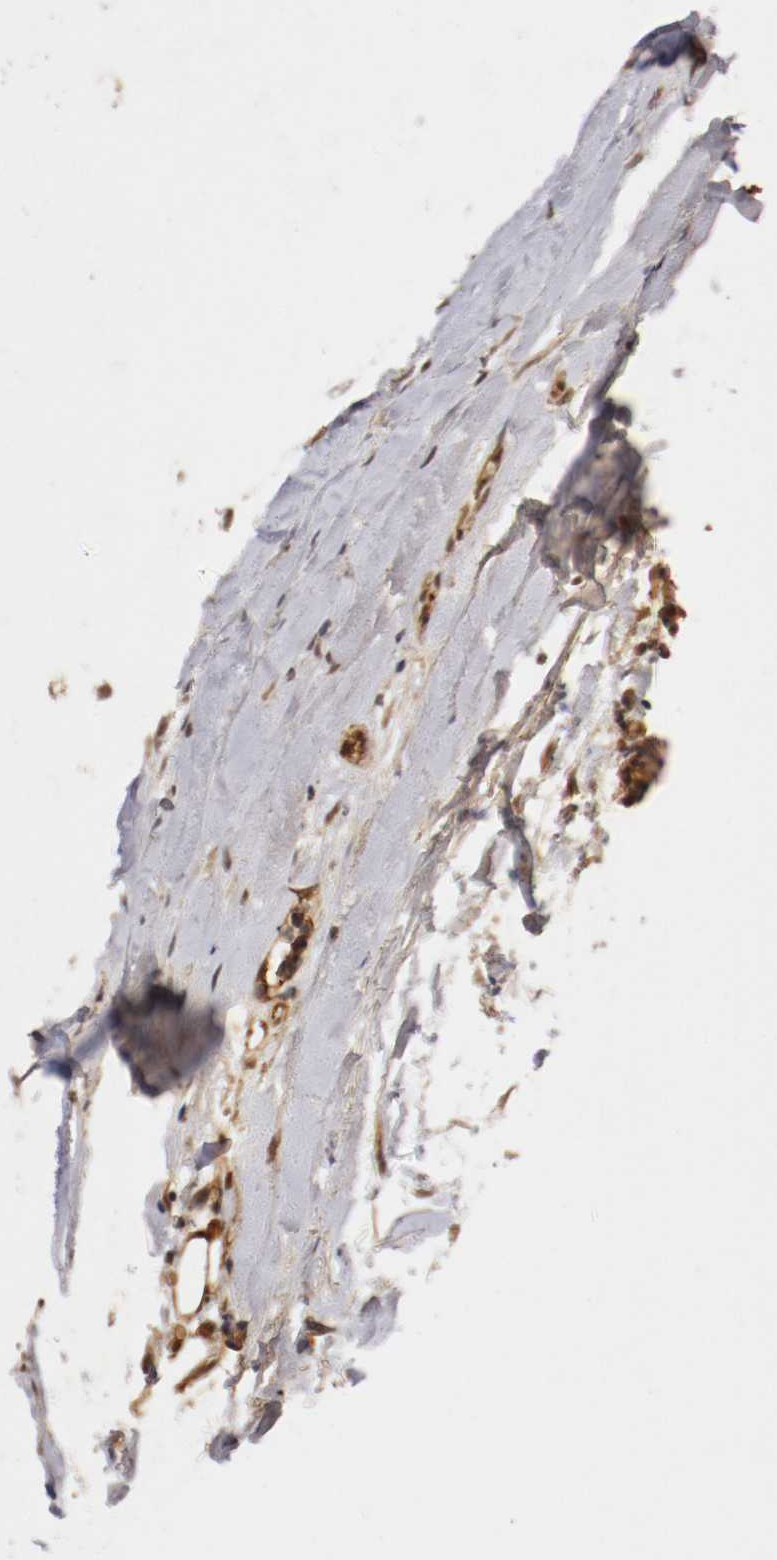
{"staining": {"intensity": "weak", "quantity": ">75%", "location": "cytoplasmic/membranous"}, "tissue": "adipose tissue", "cell_type": "Adipocytes", "image_type": "normal", "snomed": [{"axis": "morphology", "description": "Normal tissue, NOS"}, {"axis": "topography", "description": "Cartilage tissue"}, {"axis": "topography", "description": "Bronchus"}], "caption": "Protein staining reveals weak cytoplasmic/membranous expression in approximately >75% of adipocytes in unremarkable adipose tissue. Nuclei are stained in blue.", "gene": "DNMT3B", "patient": {"sex": "female", "age": 73}}